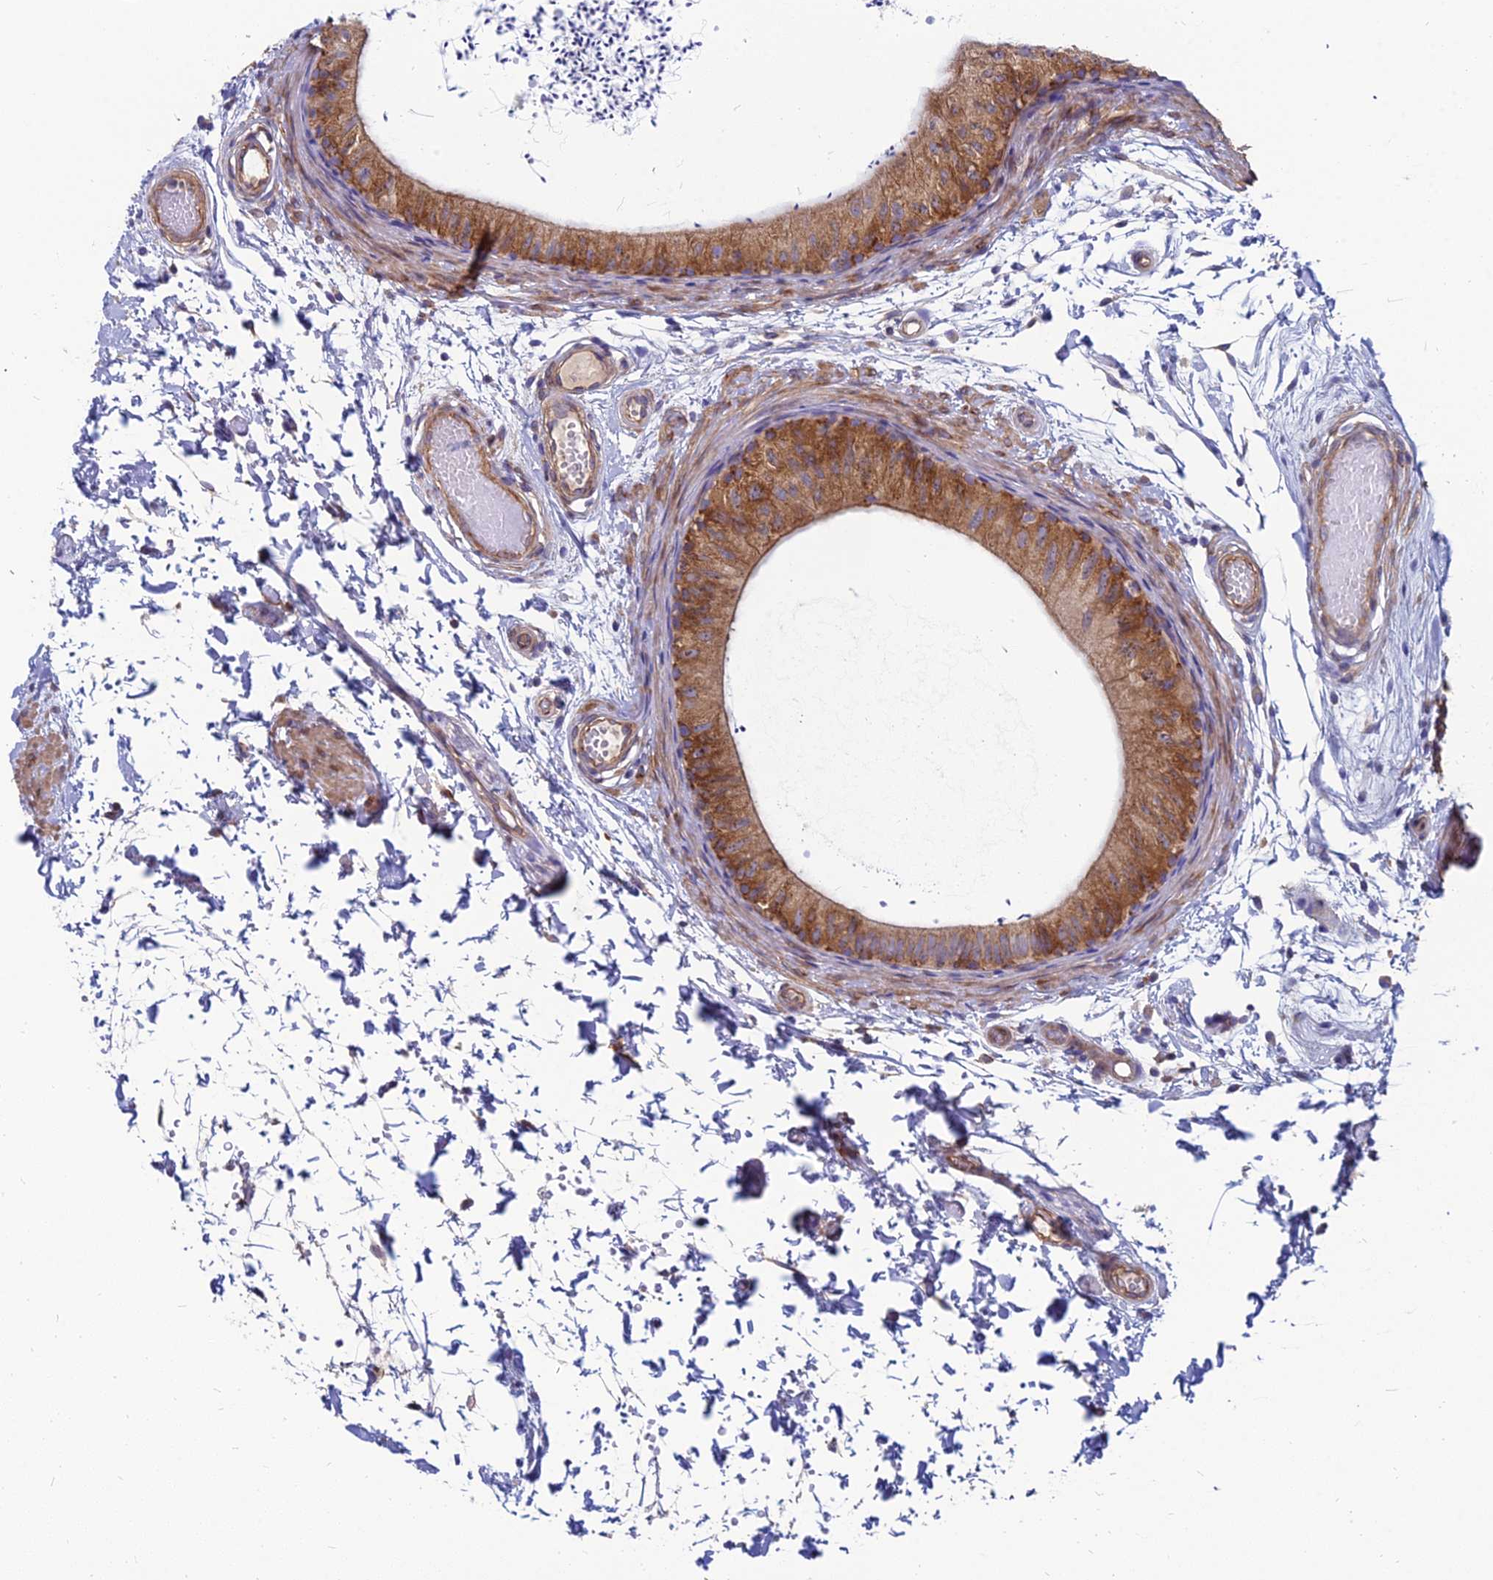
{"staining": {"intensity": "strong", "quantity": ">75%", "location": "cytoplasmic/membranous"}, "tissue": "epididymis", "cell_type": "Glandular cells", "image_type": "normal", "snomed": [{"axis": "morphology", "description": "Normal tissue, NOS"}, {"axis": "topography", "description": "Epididymis"}], "caption": "Protein analysis of benign epididymis exhibits strong cytoplasmic/membranous expression in approximately >75% of glandular cells.", "gene": "TXLNA", "patient": {"sex": "male", "age": 50}}